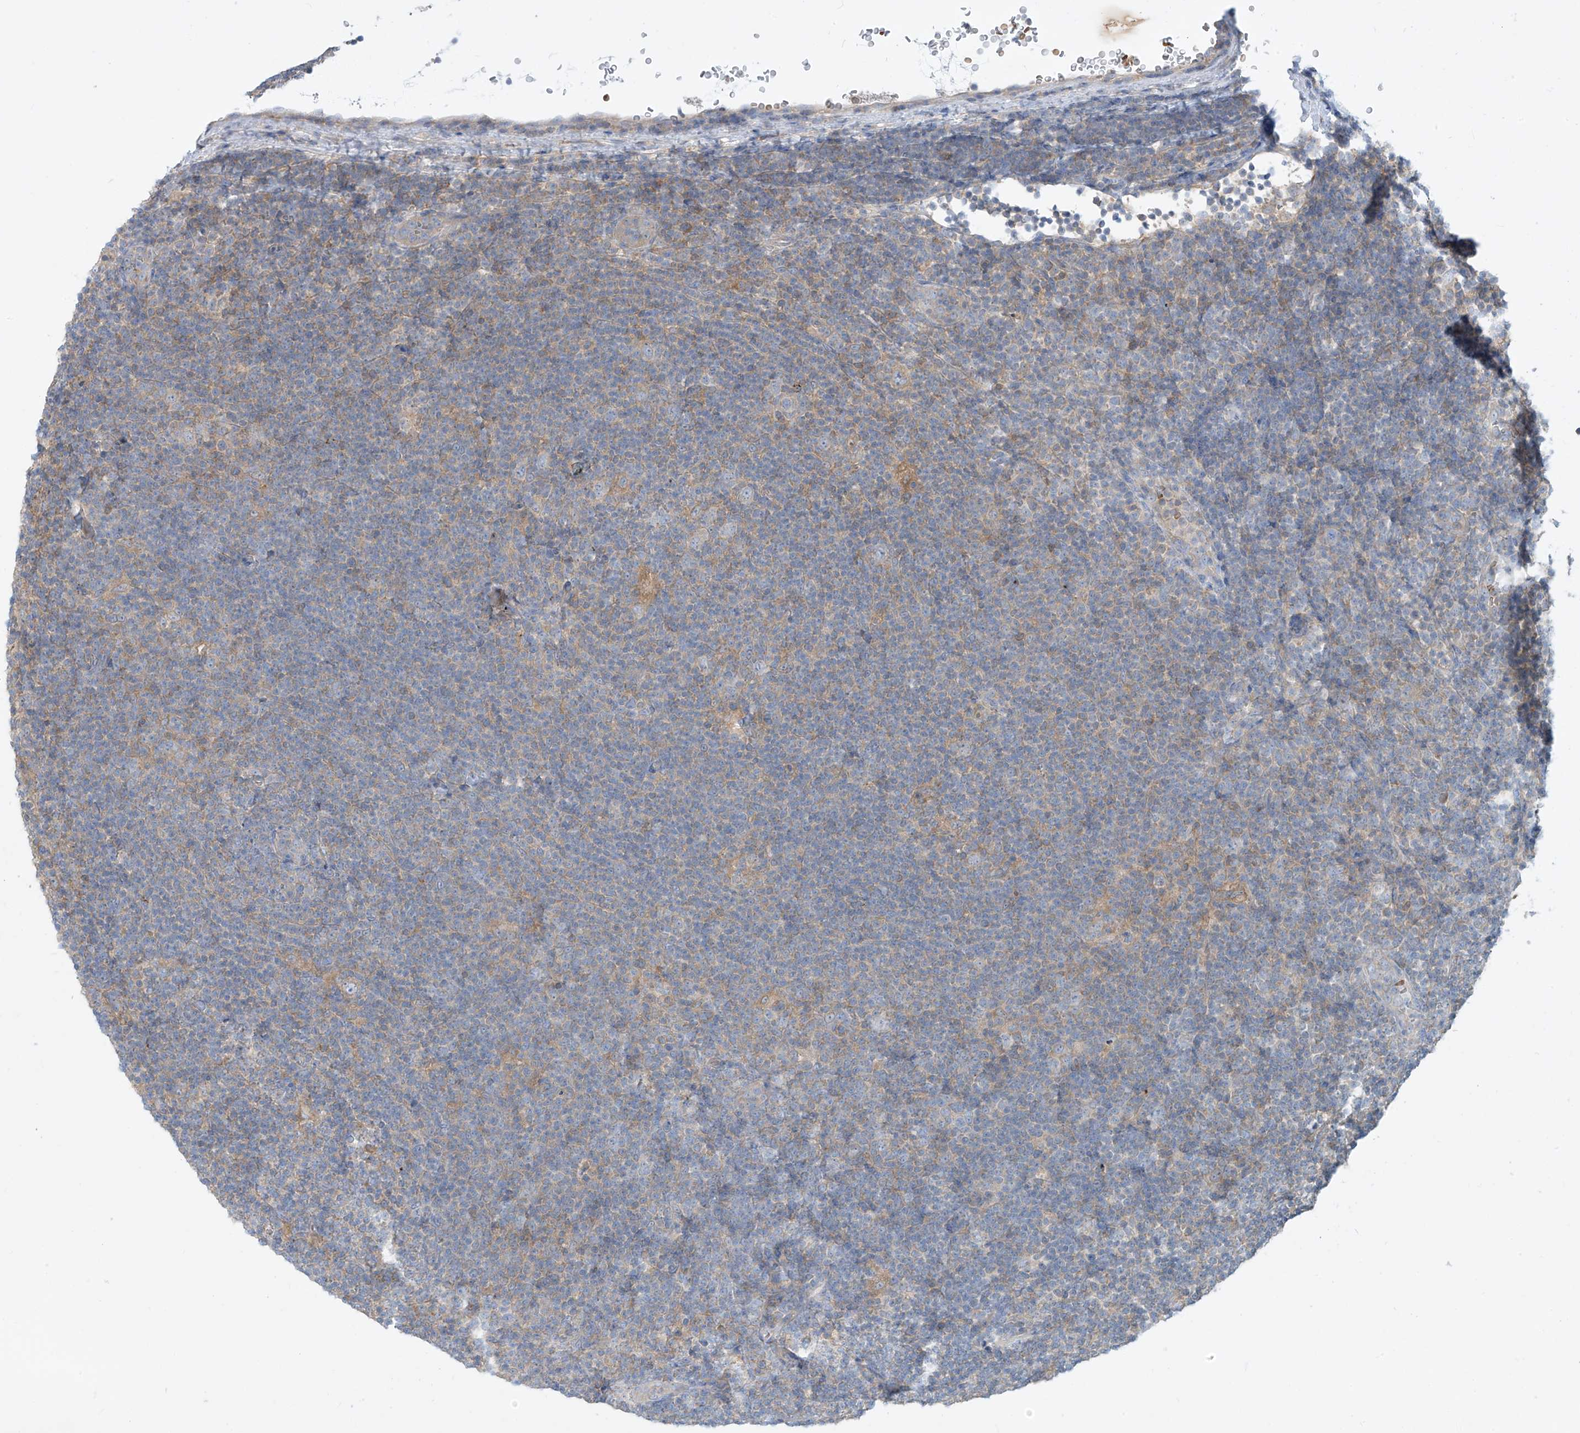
{"staining": {"intensity": "negative", "quantity": "none", "location": "none"}, "tissue": "lymphoma", "cell_type": "Tumor cells", "image_type": "cancer", "snomed": [{"axis": "morphology", "description": "Hodgkin's disease, NOS"}, {"axis": "topography", "description": "Lymph node"}], "caption": "The immunohistochemistry (IHC) micrograph has no significant staining in tumor cells of Hodgkin's disease tissue.", "gene": "DGKQ", "patient": {"sex": "female", "age": 57}}